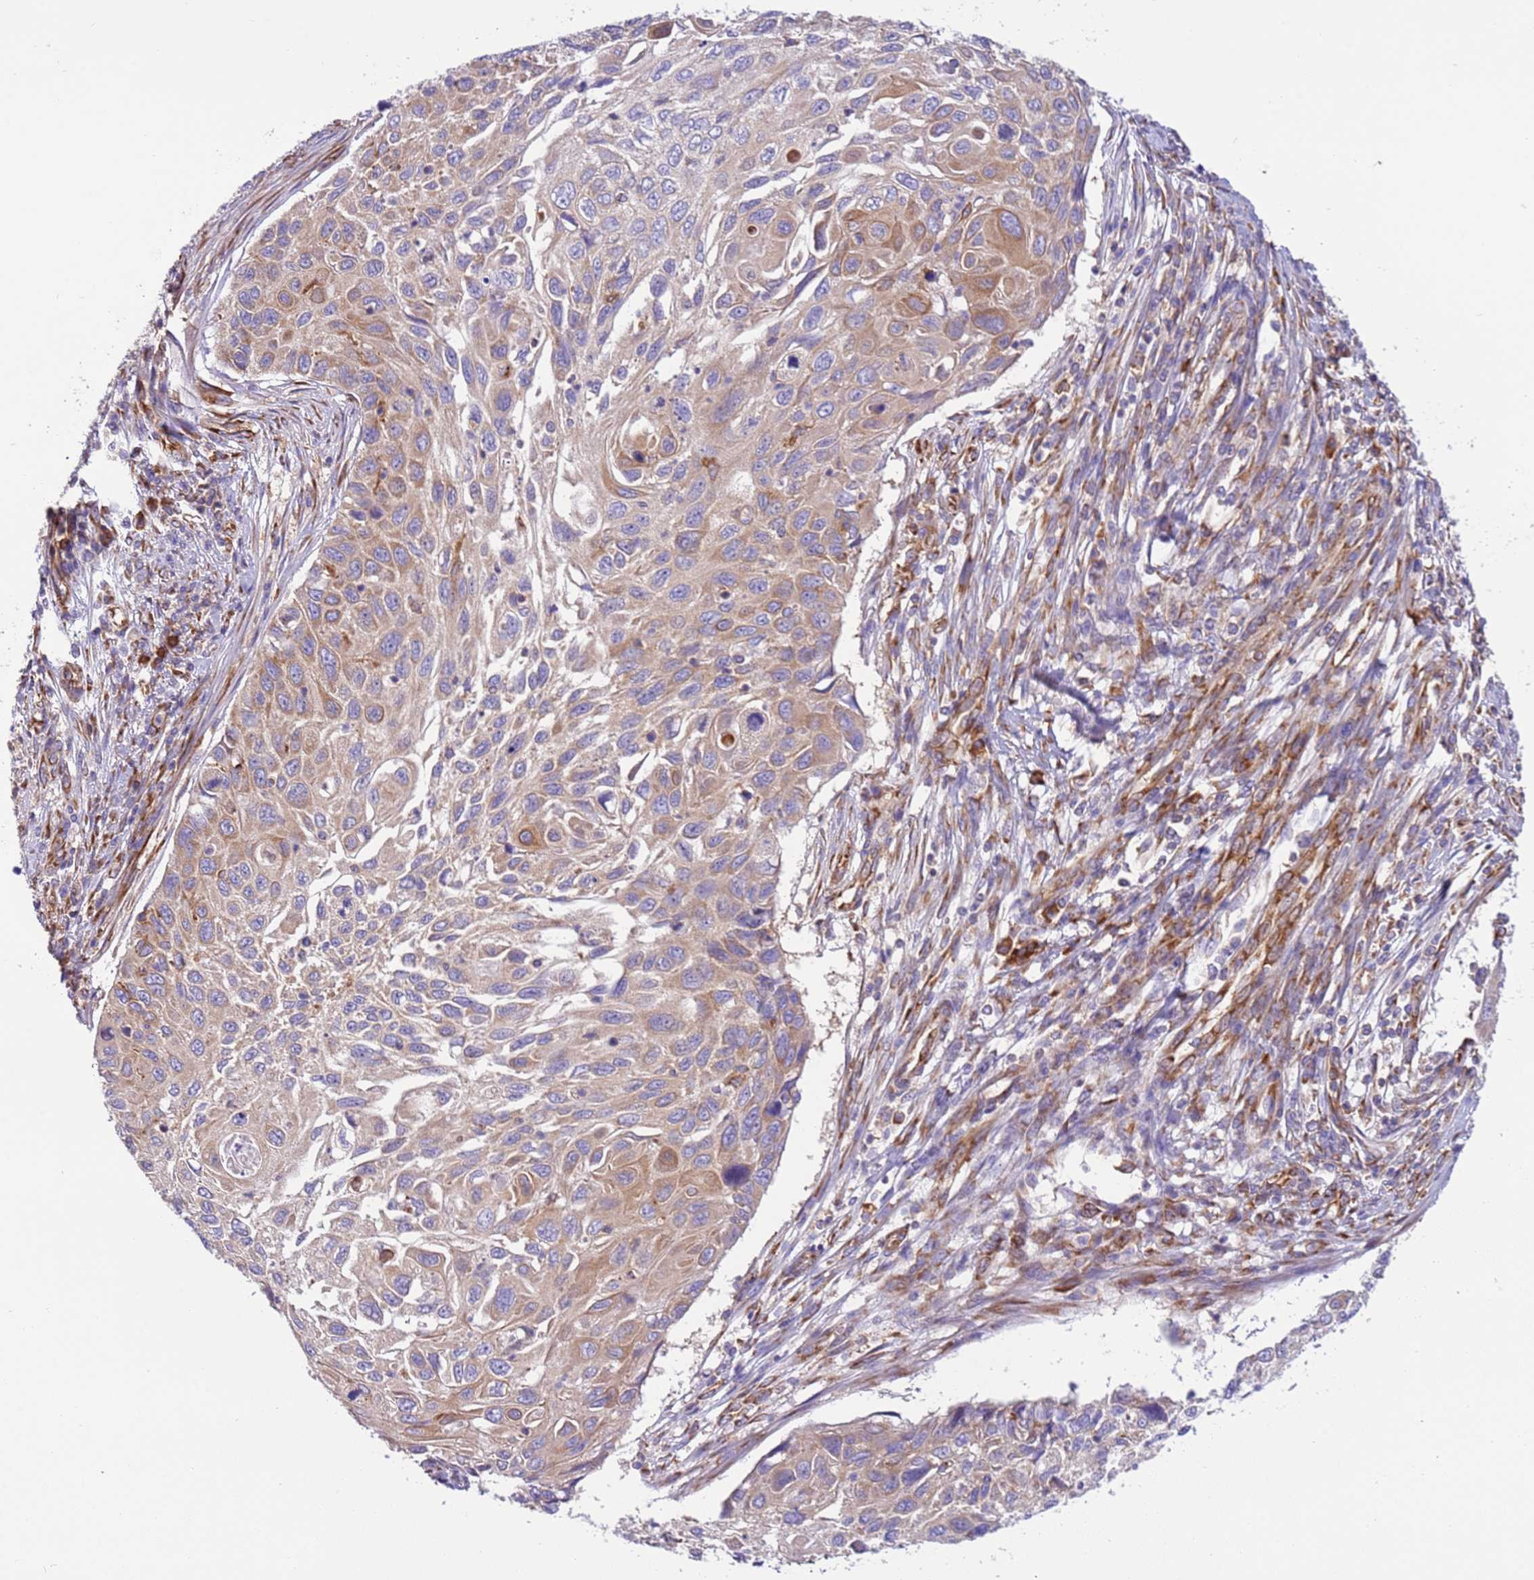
{"staining": {"intensity": "weak", "quantity": "25%-75%", "location": "cytoplasmic/membranous"}, "tissue": "cervical cancer", "cell_type": "Tumor cells", "image_type": "cancer", "snomed": [{"axis": "morphology", "description": "Squamous cell carcinoma, NOS"}, {"axis": "topography", "description": "Cervix"}], "caption": "Protein staining of squamous cell carcinoma (cervical) tissue shows weak cytoplasmic/membranous expression in approximately 25%-75% of tumor cells. Immunohistochemistry (ihc) stains the protein of interest in brown and the nuclei are stained blue.", "gene": "VARS1", "patient": {"sex": "female", "age": 70}}